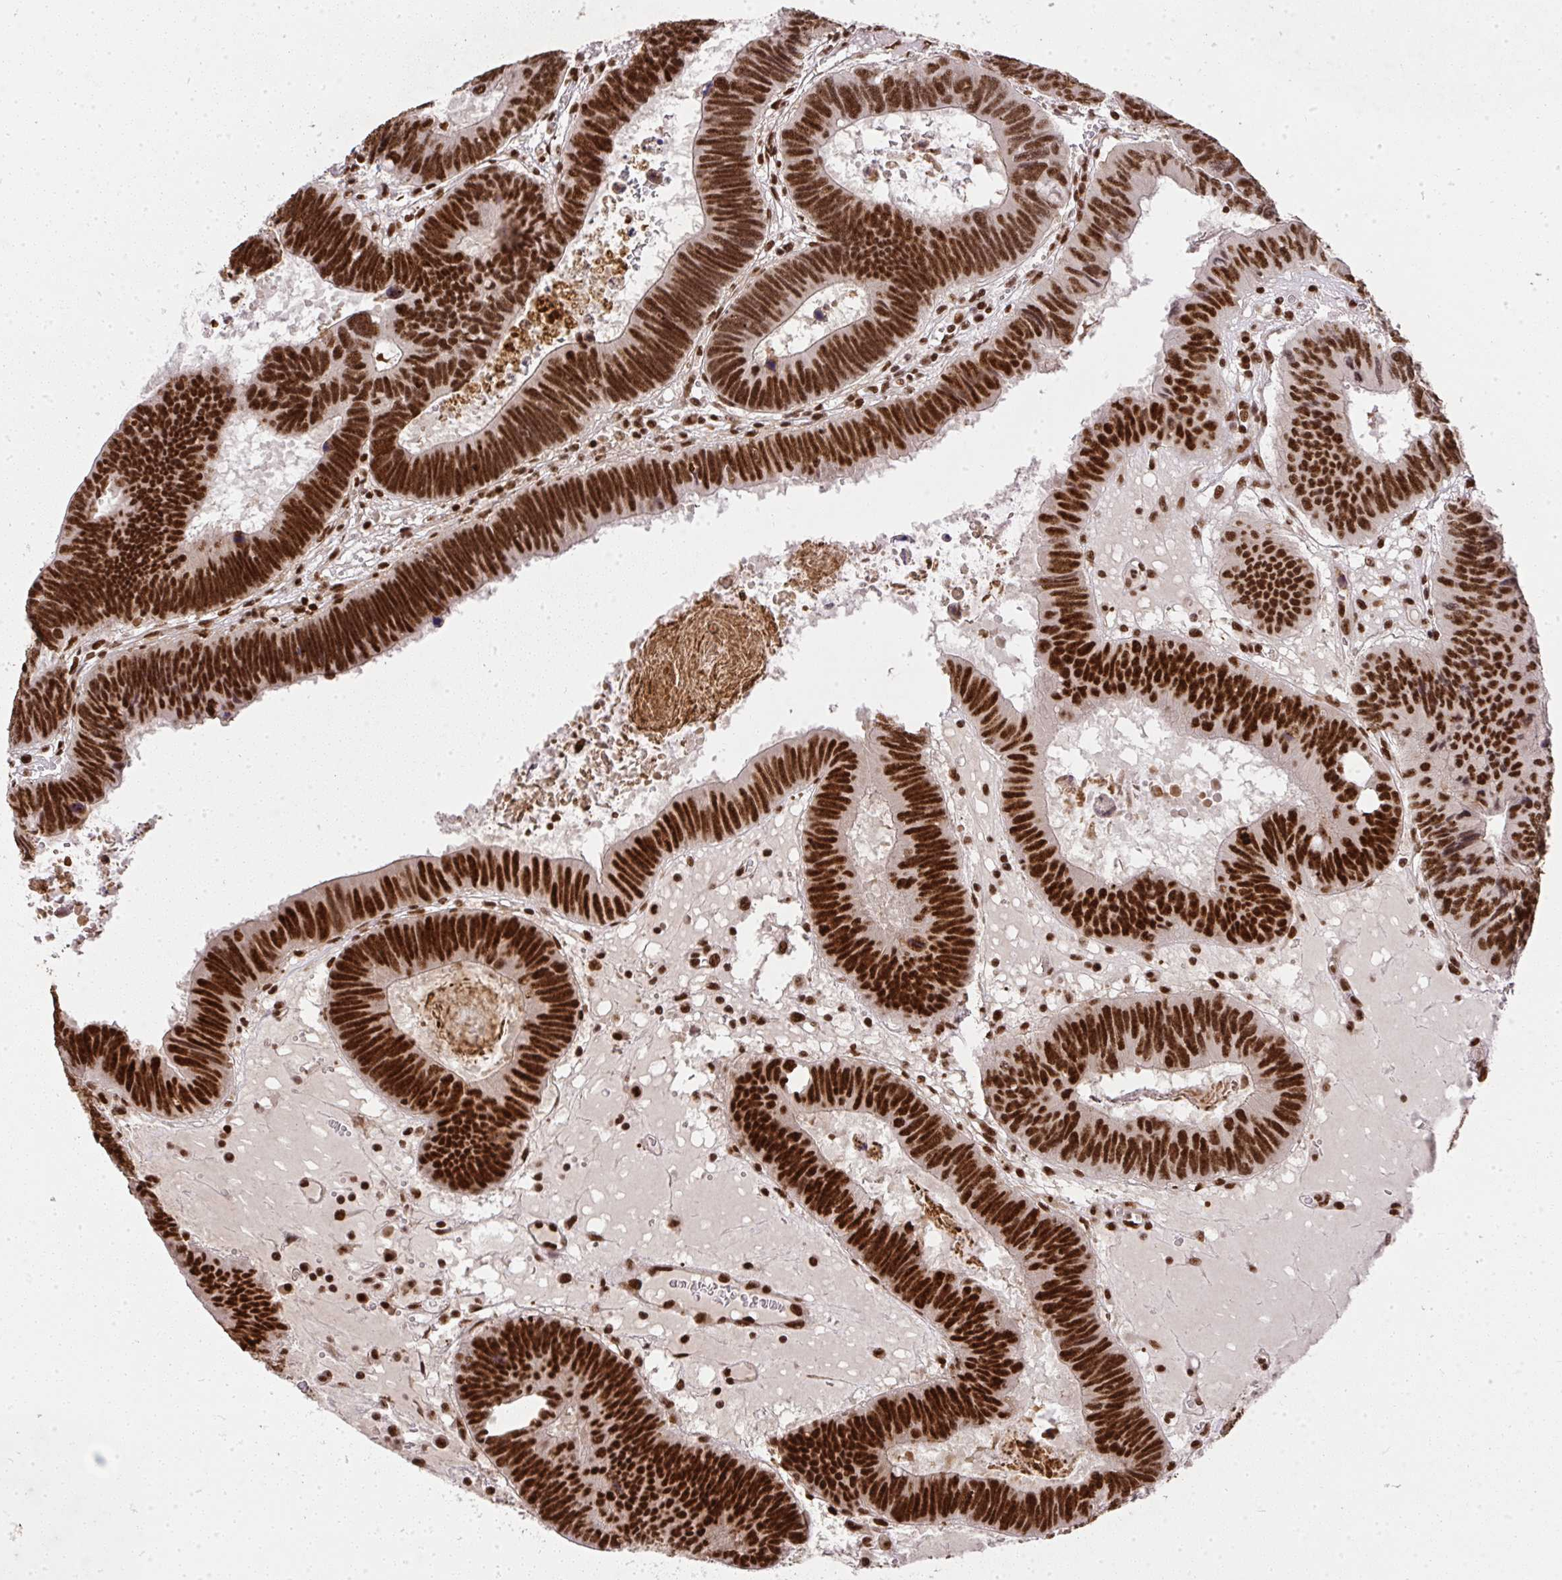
{"staining": {"intensity": "strong", "quantity": ">75%", "location": "nuclear"}, "tissue": "colorectal cancer", "cell_type": "Tumor cells", "image_type": "cancer", "snomed": [{"axis": "morphology", "description": "Adenocarcinoma, NOS"}, {"axis": "topography", "description": "Colon"}], "caption": "Human colorectal cancer (adenocarcinoma) stained with a protein marker shows strong staining in tumor cells.", "gene": "U2AF1", "patient": {"sex": "male", "age": 62}}